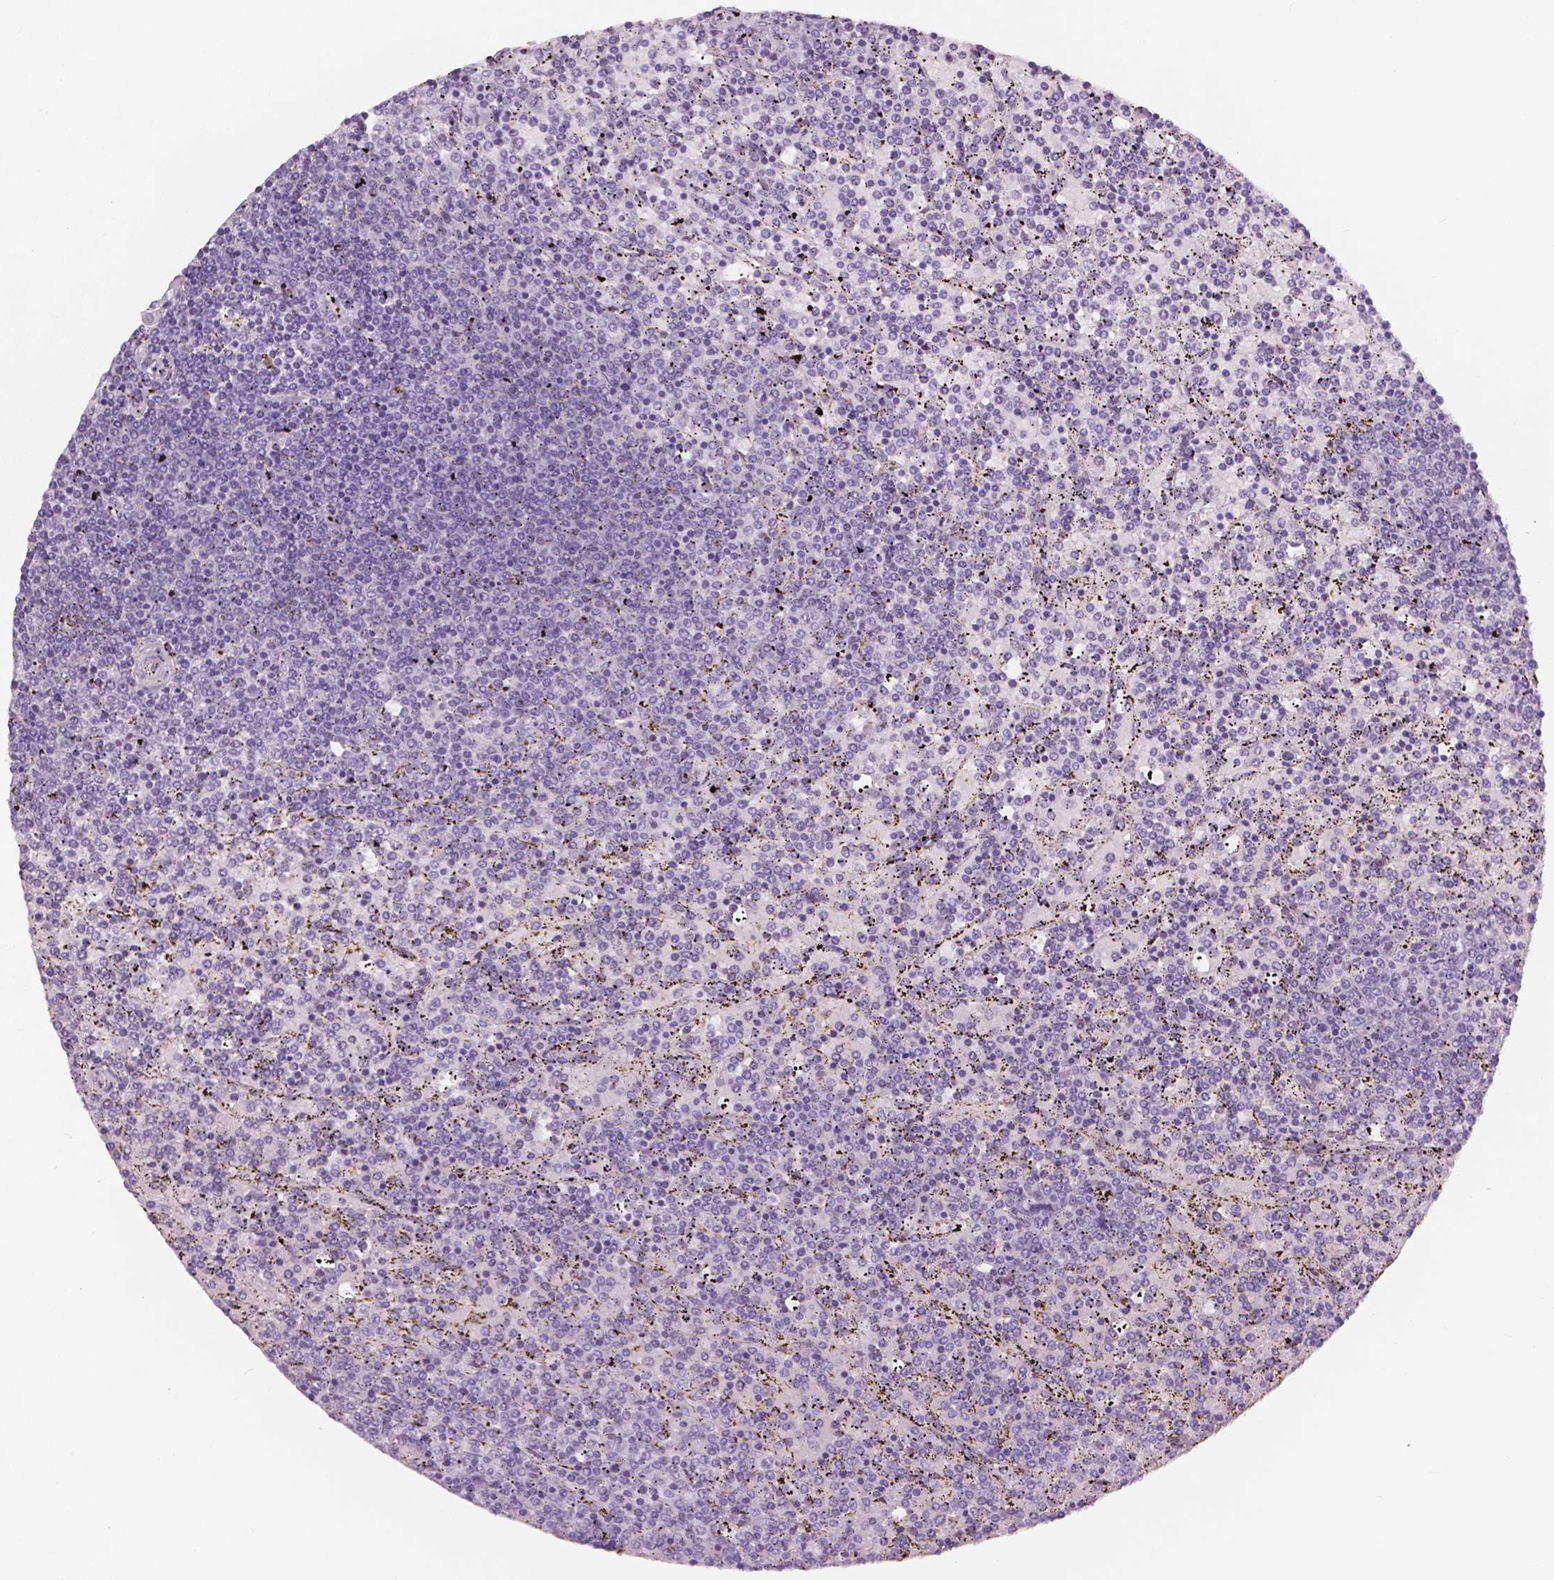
{"staining": {"intensity": "negative", "quantity": "none", "location": "none"}, "tissue": "lymphoma", "cell_type": "Tumor cells", "image_type": "cancer", "snomed": [{"axis": "morphology", "description": "Malignant lymphoma, non-Hodgkin's type, Low grade"}, {"axis": "topography", "description": "Spleen"}], "caption": "Tumor cells show no significant protein positivity in lymphoma.", "gene": "SLC24A1", "patient": {"sex": "female", "age": 77}}